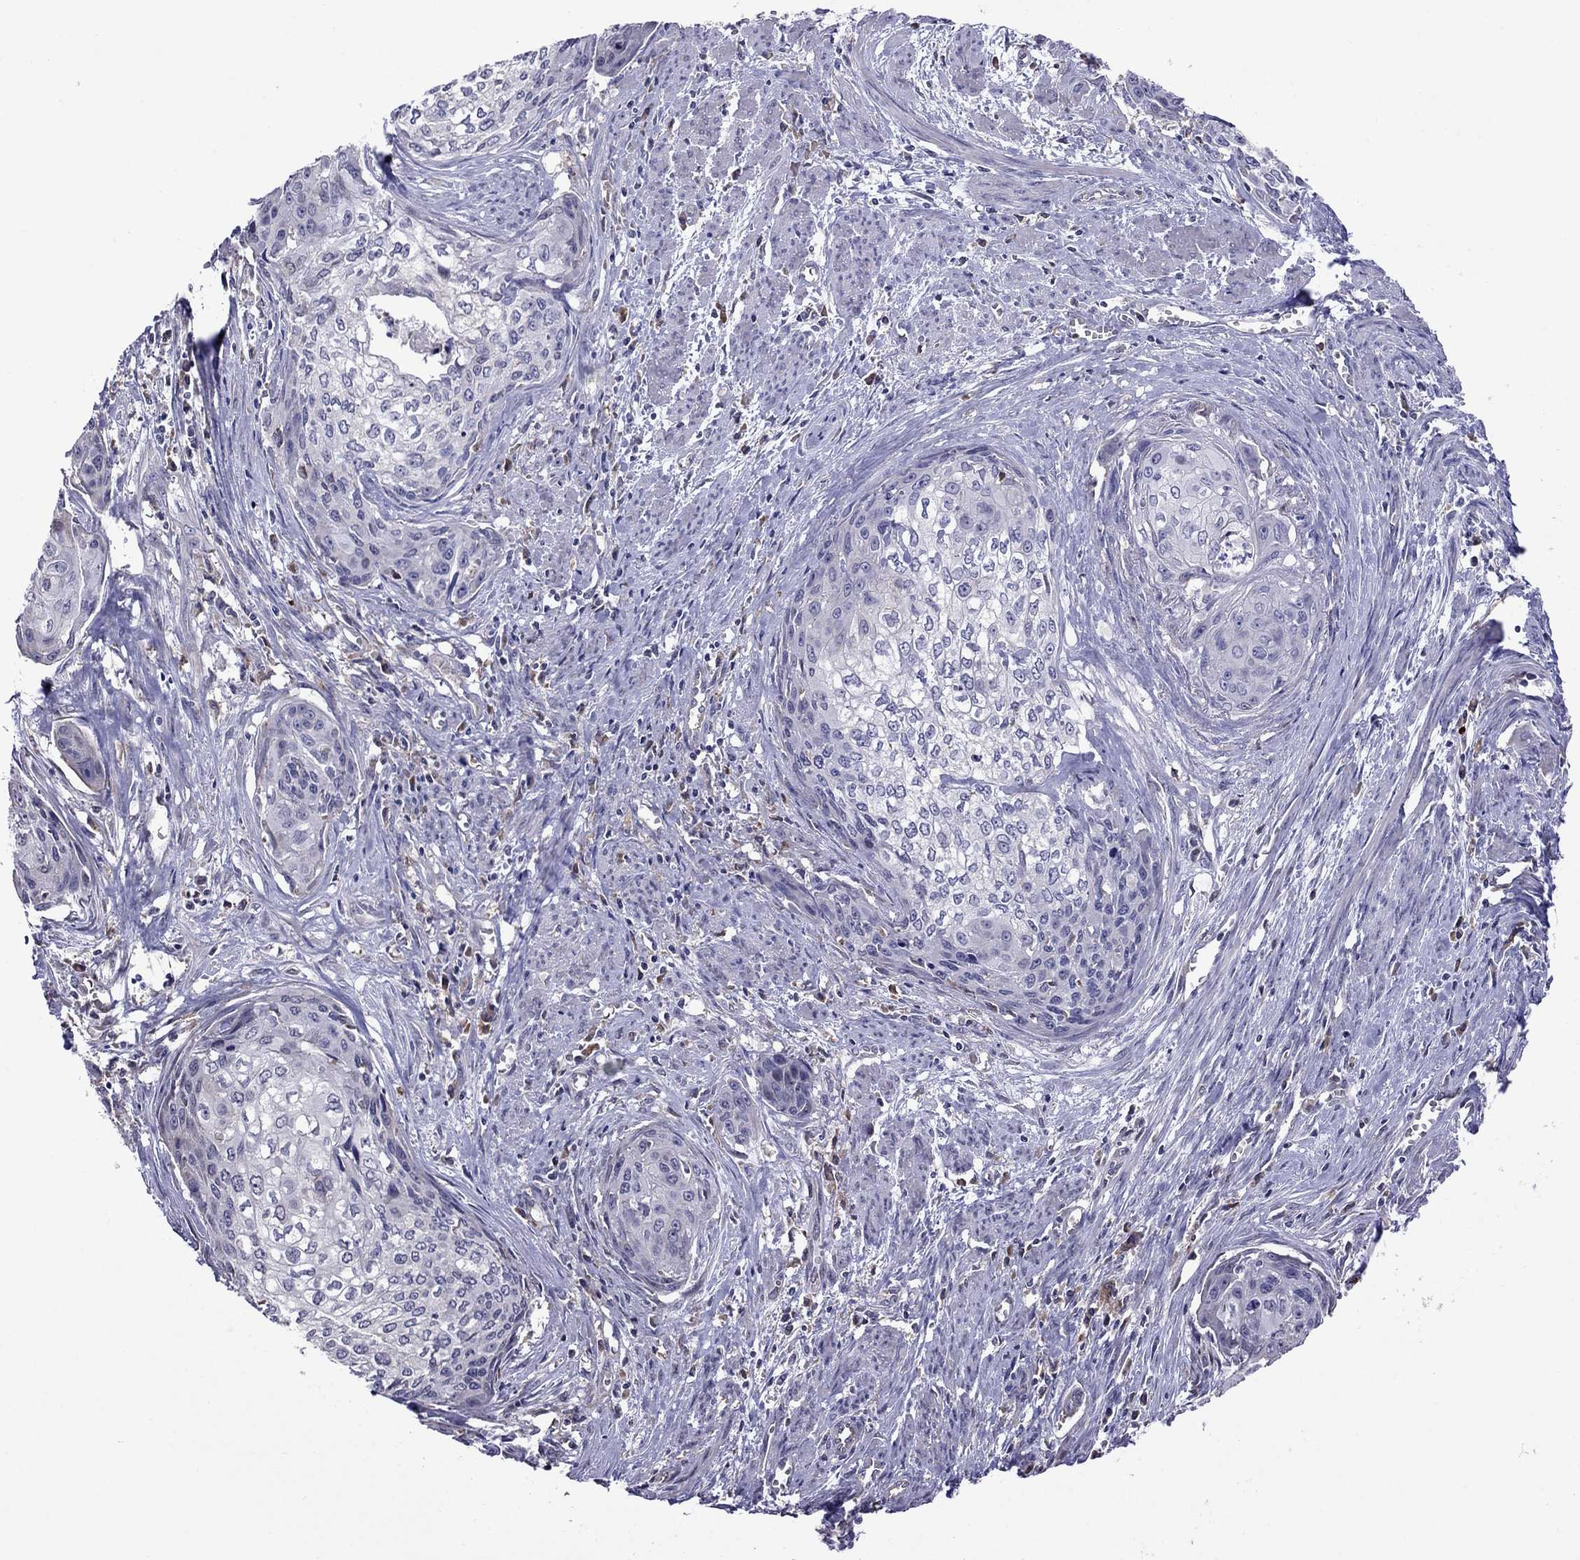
{"staining": {"intensity": "negative", "quantity": "none", "location": "none"}, "tissue": "cervical cancer", "cell_type": "Tumor cells", "image_type": "cancer", "snomed": [{"axis": "morphology", "description": "Squamous cell carcinoma, NOS"}, {"axis": "topography", "description": "Cervix"}], "caption": "Immunohistochemical staining of human squamous cell carcinoma (cervical) demonstrates no significant staining in tumor cells.", "gene": "ADAM28", "patient": {"sex": "female", "age": 58}}